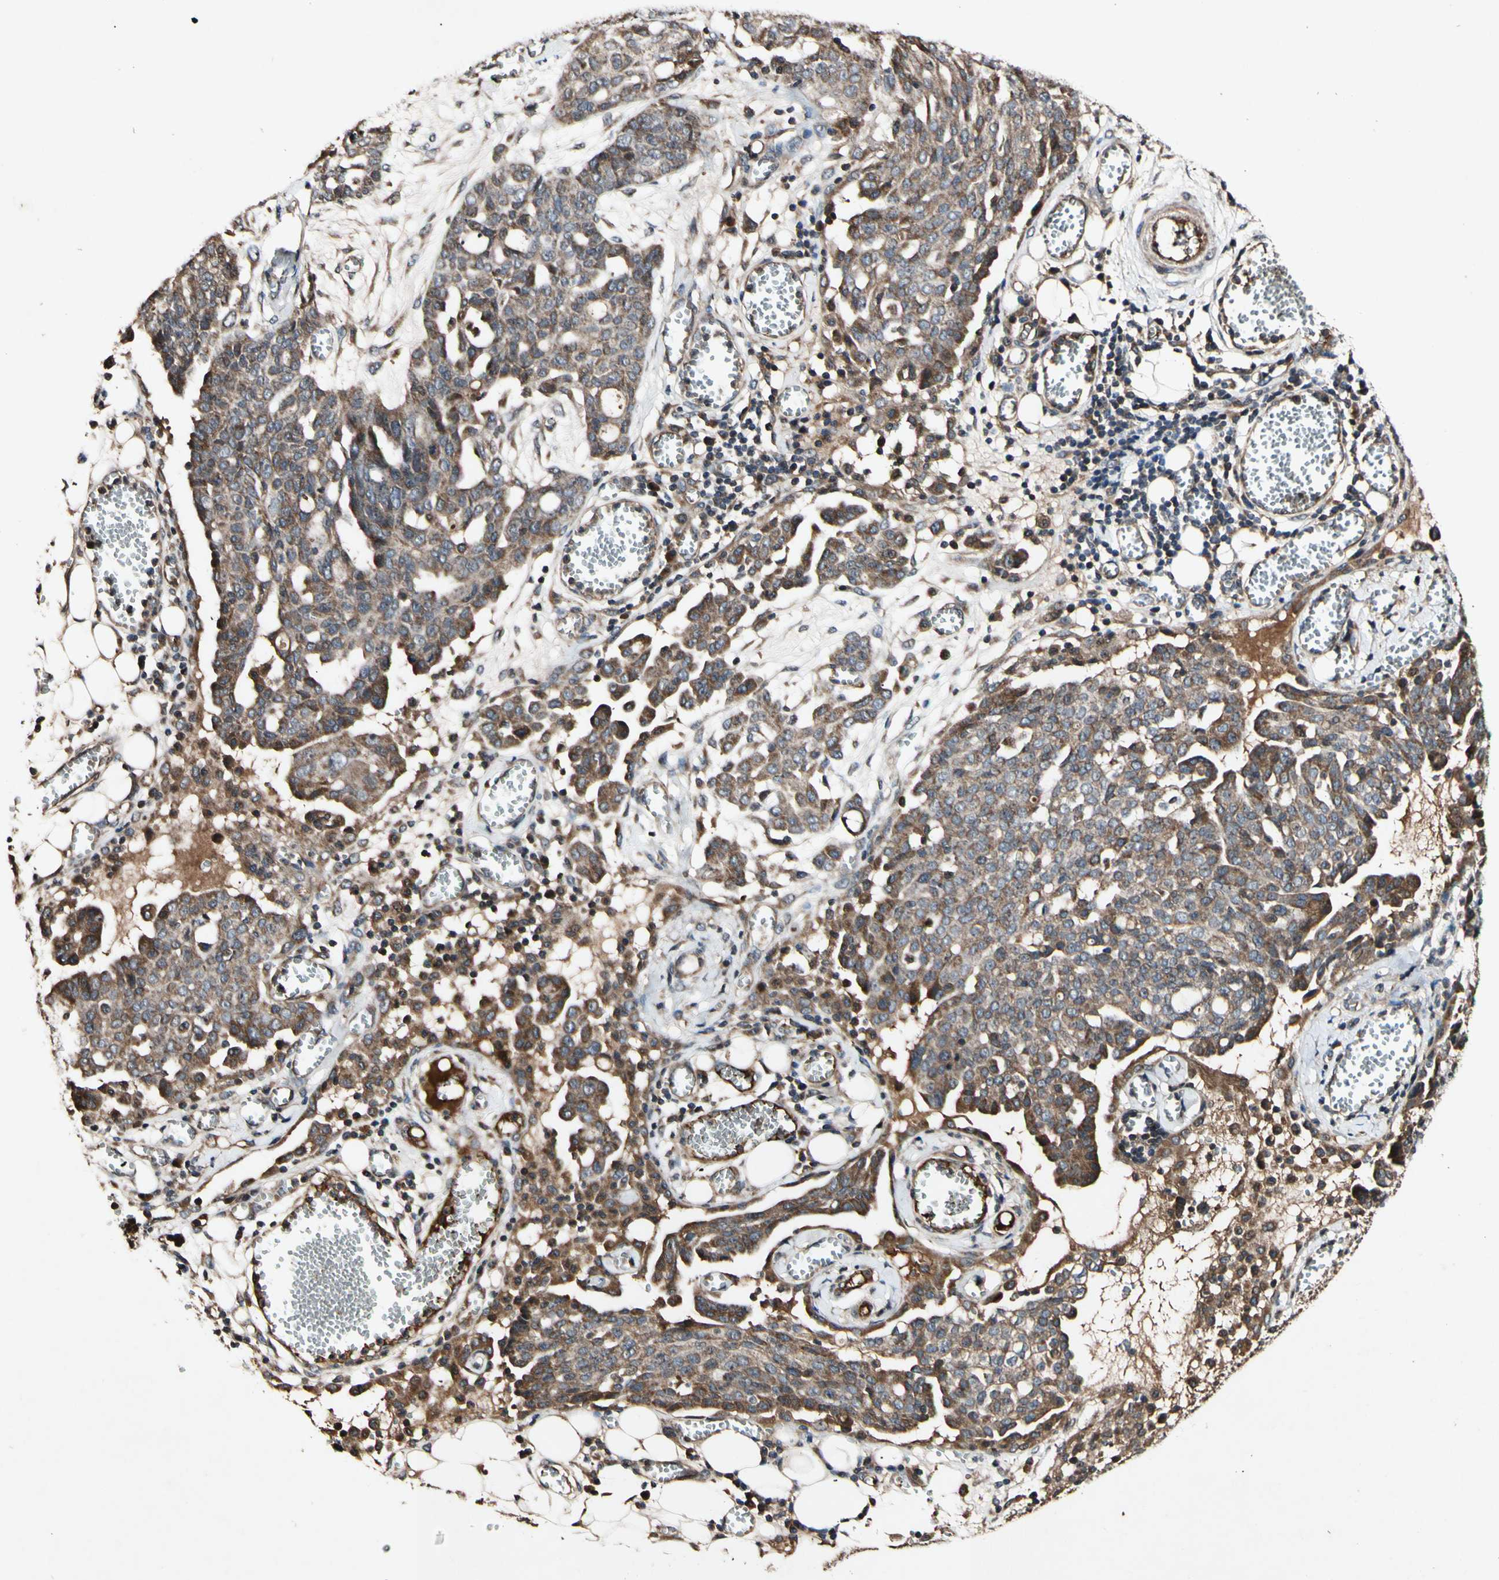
{"staining": {"intensity": "moderate", "quantity": ">75%", "location": "cytoplasmic/membranous"}, "tissue": "ovarian cancer", "cell_type": "Tumor cells", "image_type": "cancer", "snomed": [{"axis": "morphology", "description": "Cystadenocarcinoma, serous, NOS"}, {"axis": "topography", "description": "Soft tissue"}, {"axis": "topography", "description": "Ovary"}], "caption": "Human ovarian cancer stained with a brown dye reveals moderate cytoplasmic/membranous positive staining in approximately >75% of tumor cells.", "gene": "PLAT", "patient": {"sex": "female", "age": 57}}